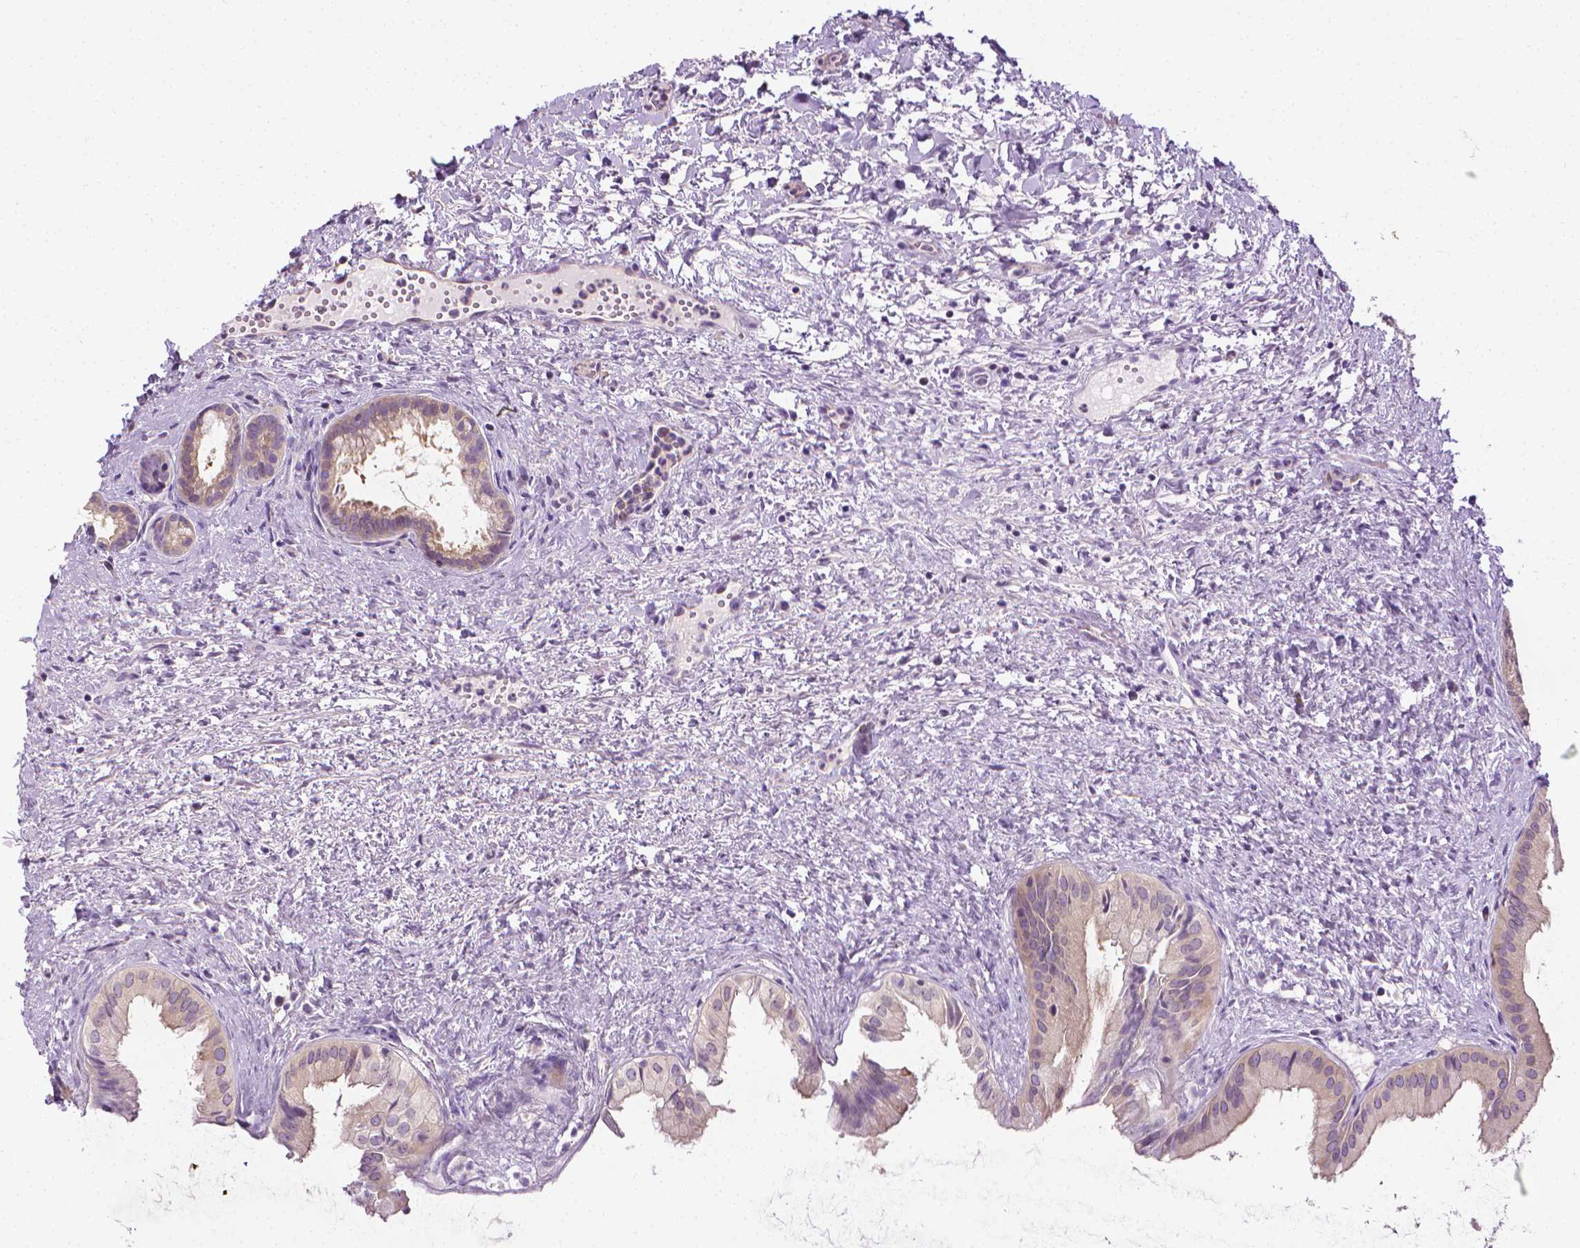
{"staining": {"intensity": "negative", "quantity": "none", "location": "none"}, "tissue": "gallbladder", "cell_type": "Glandular cells", "image_type": "normal", "snomed": [{"axis": "morphology", "description": "Normal tissue, NOS"}, {"axis": "topography", "description": "Gallbladder"}], "caption": "Immunohistochemistry photomicrograph of normal gallbladder: human gallbladder stained with DAB reveals no significant protein expression in glandular cells.", "gene": "MCOLN3", "patient": {"sex": "male", "age": 70}}